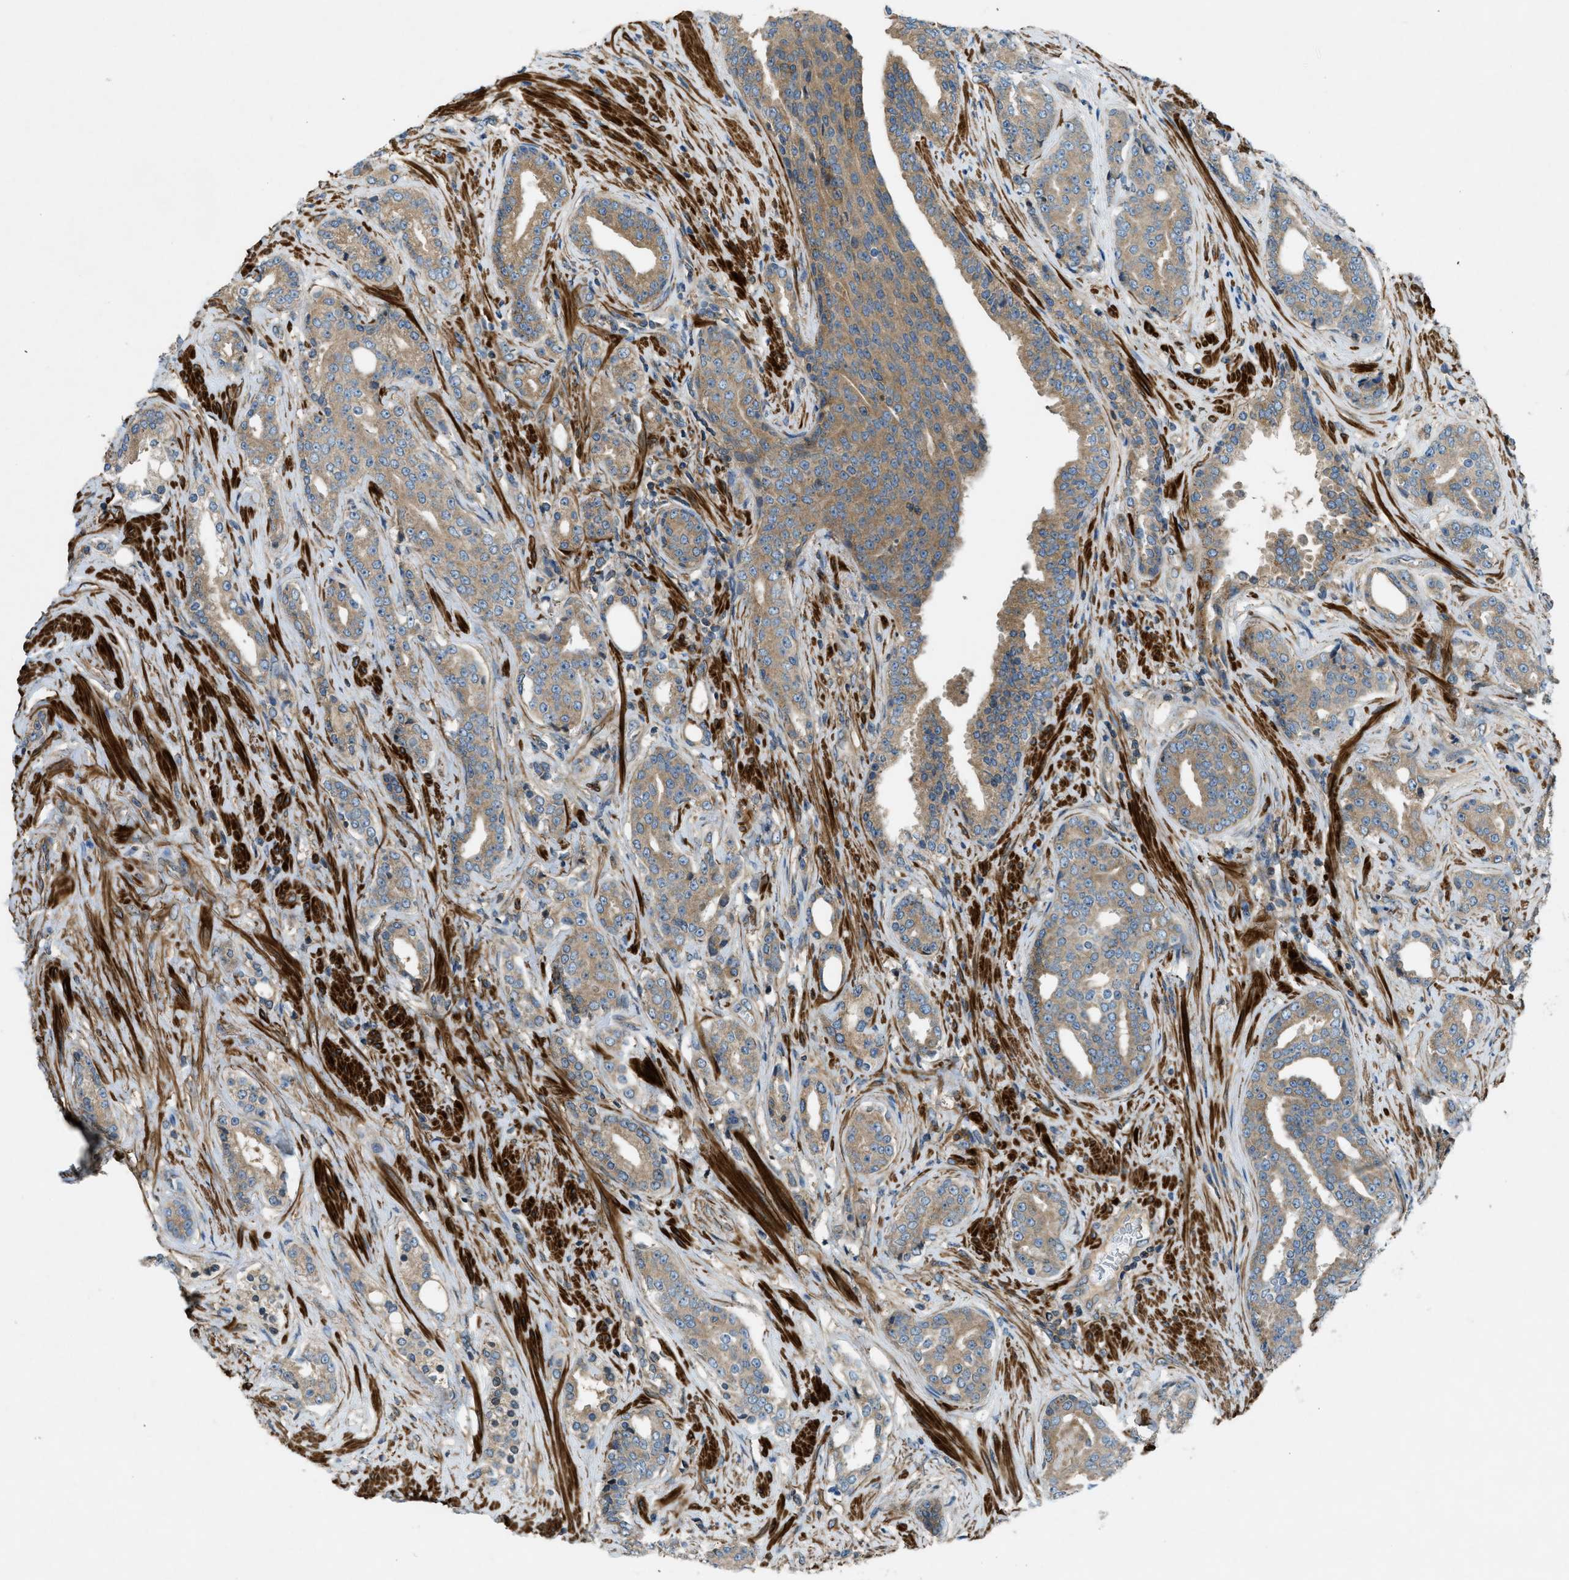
{"staining": {"intensity": "moderate", "quantity": ">75%", "location": "cytoplasmic/membranous"}, "tissue": "prostate cancer", "cell_type": "Tumor cells", "image_type": "cancer", "snomed": [{"axis": "morphology", "description": "Adenocarcinoma, High grade"}, {"axis": "topography", "description": "Prostate"}], "caption": "Prostate cancer tissue demonstrates moderate cytoplasmic/membranous expression in approximately >75% of tumor cells, visualized by immunohistochemistry. (DAB (3,3'-diaminobenzidine) IHC with brightfield microscopy, high magnification).", "gene": "VEZT", "patient": {"sex": "male", "age": 71}}